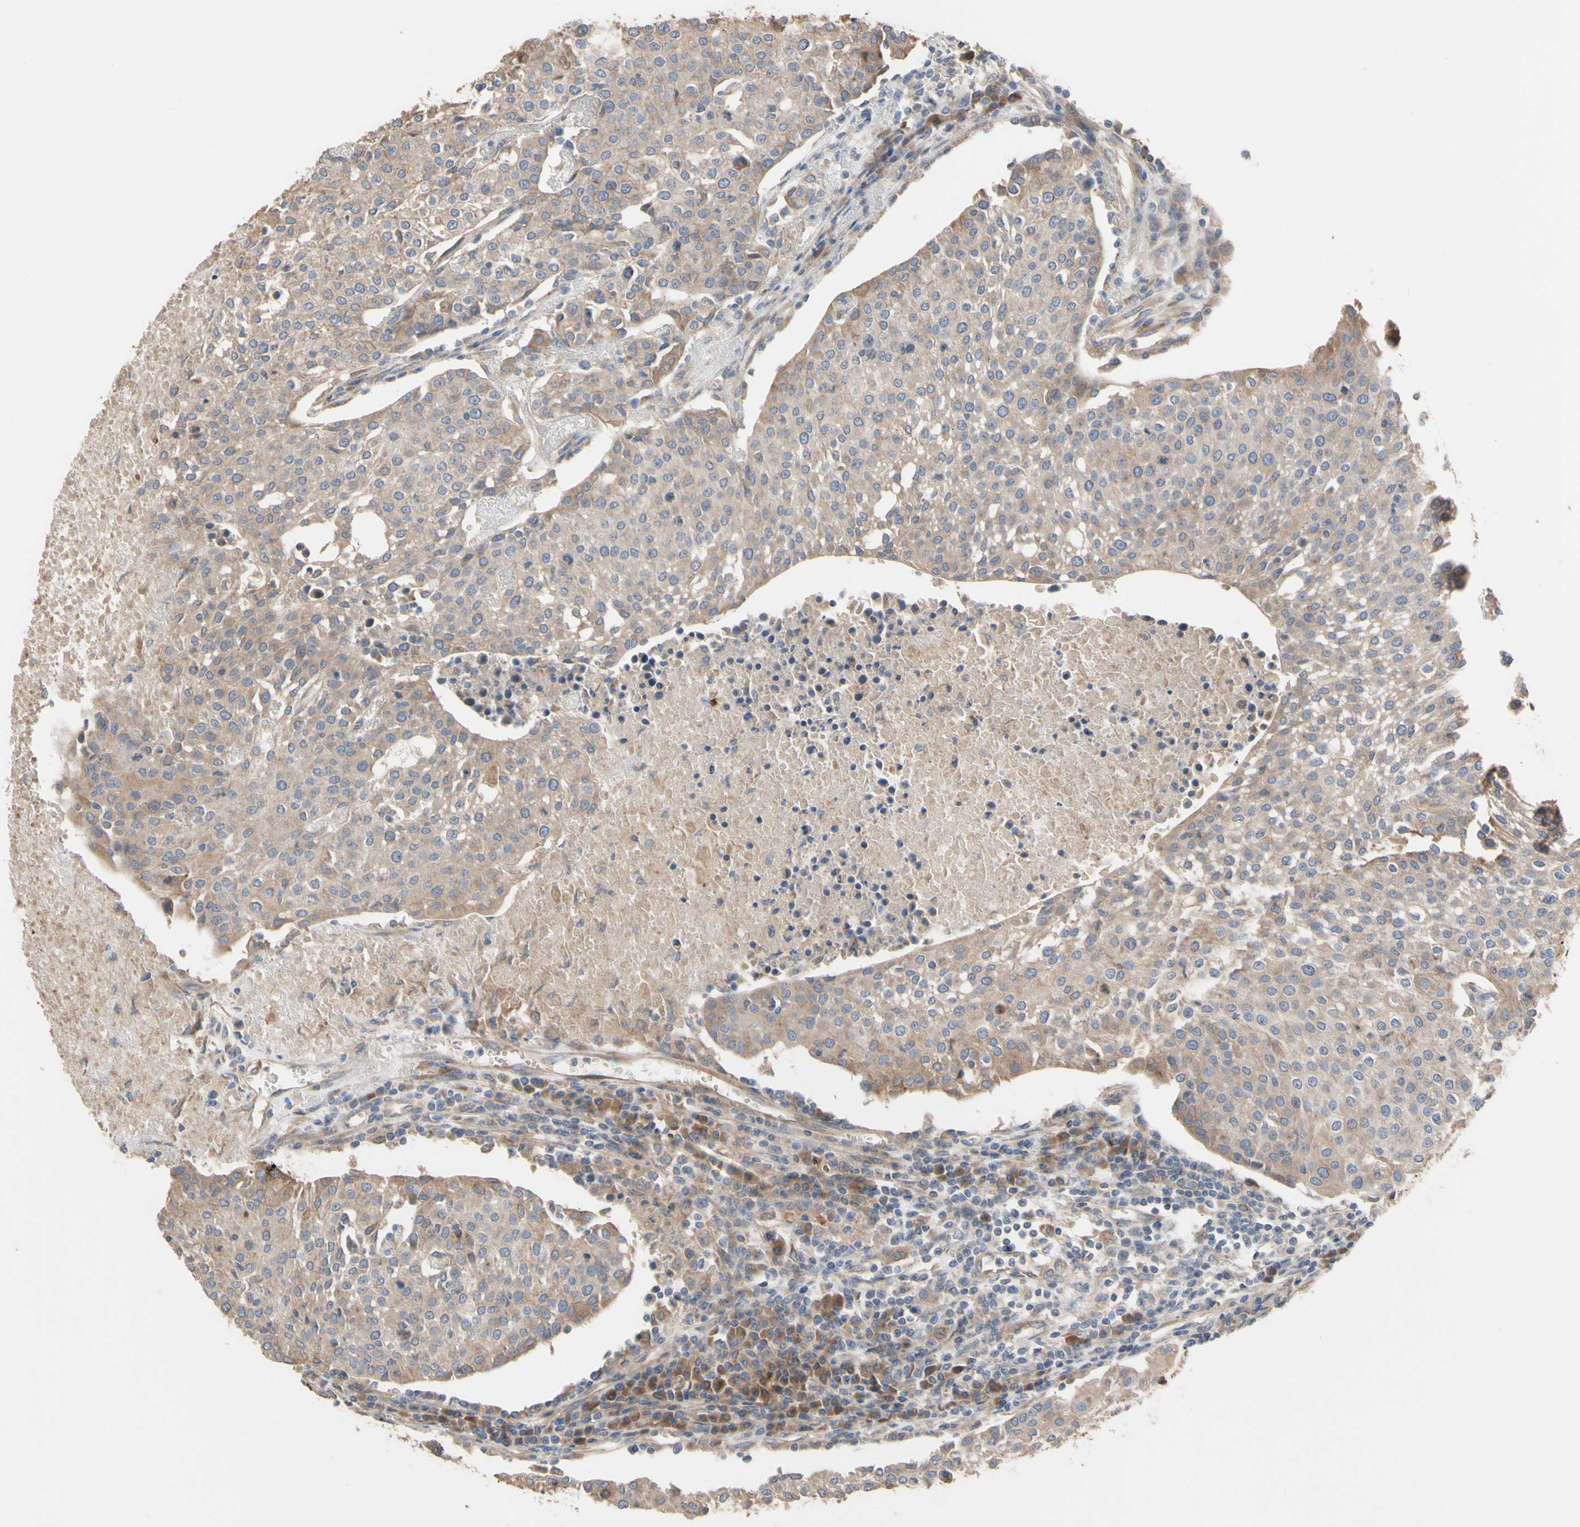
{"staining": {"intensity": "weak", "quantity": ">75%", "location": "cytoplasmic/membranous"}, "tissue": "urothelial cancer", "cell_type": "Tumor cells", "image_type": "cancer", "snomed": [{"axis": "morphology", "description": "Urothelial carcinoma, High grade"}, {"axis": "topography", "description": "Urinary bladder"}], "caption": "High-power microscopy captured an immunohistochemistry (IHC) image of high-grade urothelial carcinoma, revealing weak cytoplasmic/membranous staining in approximately >75% of tumor cells.", "gene": "NECTIN3", "patient": {"sex": "female", "age": 85}}